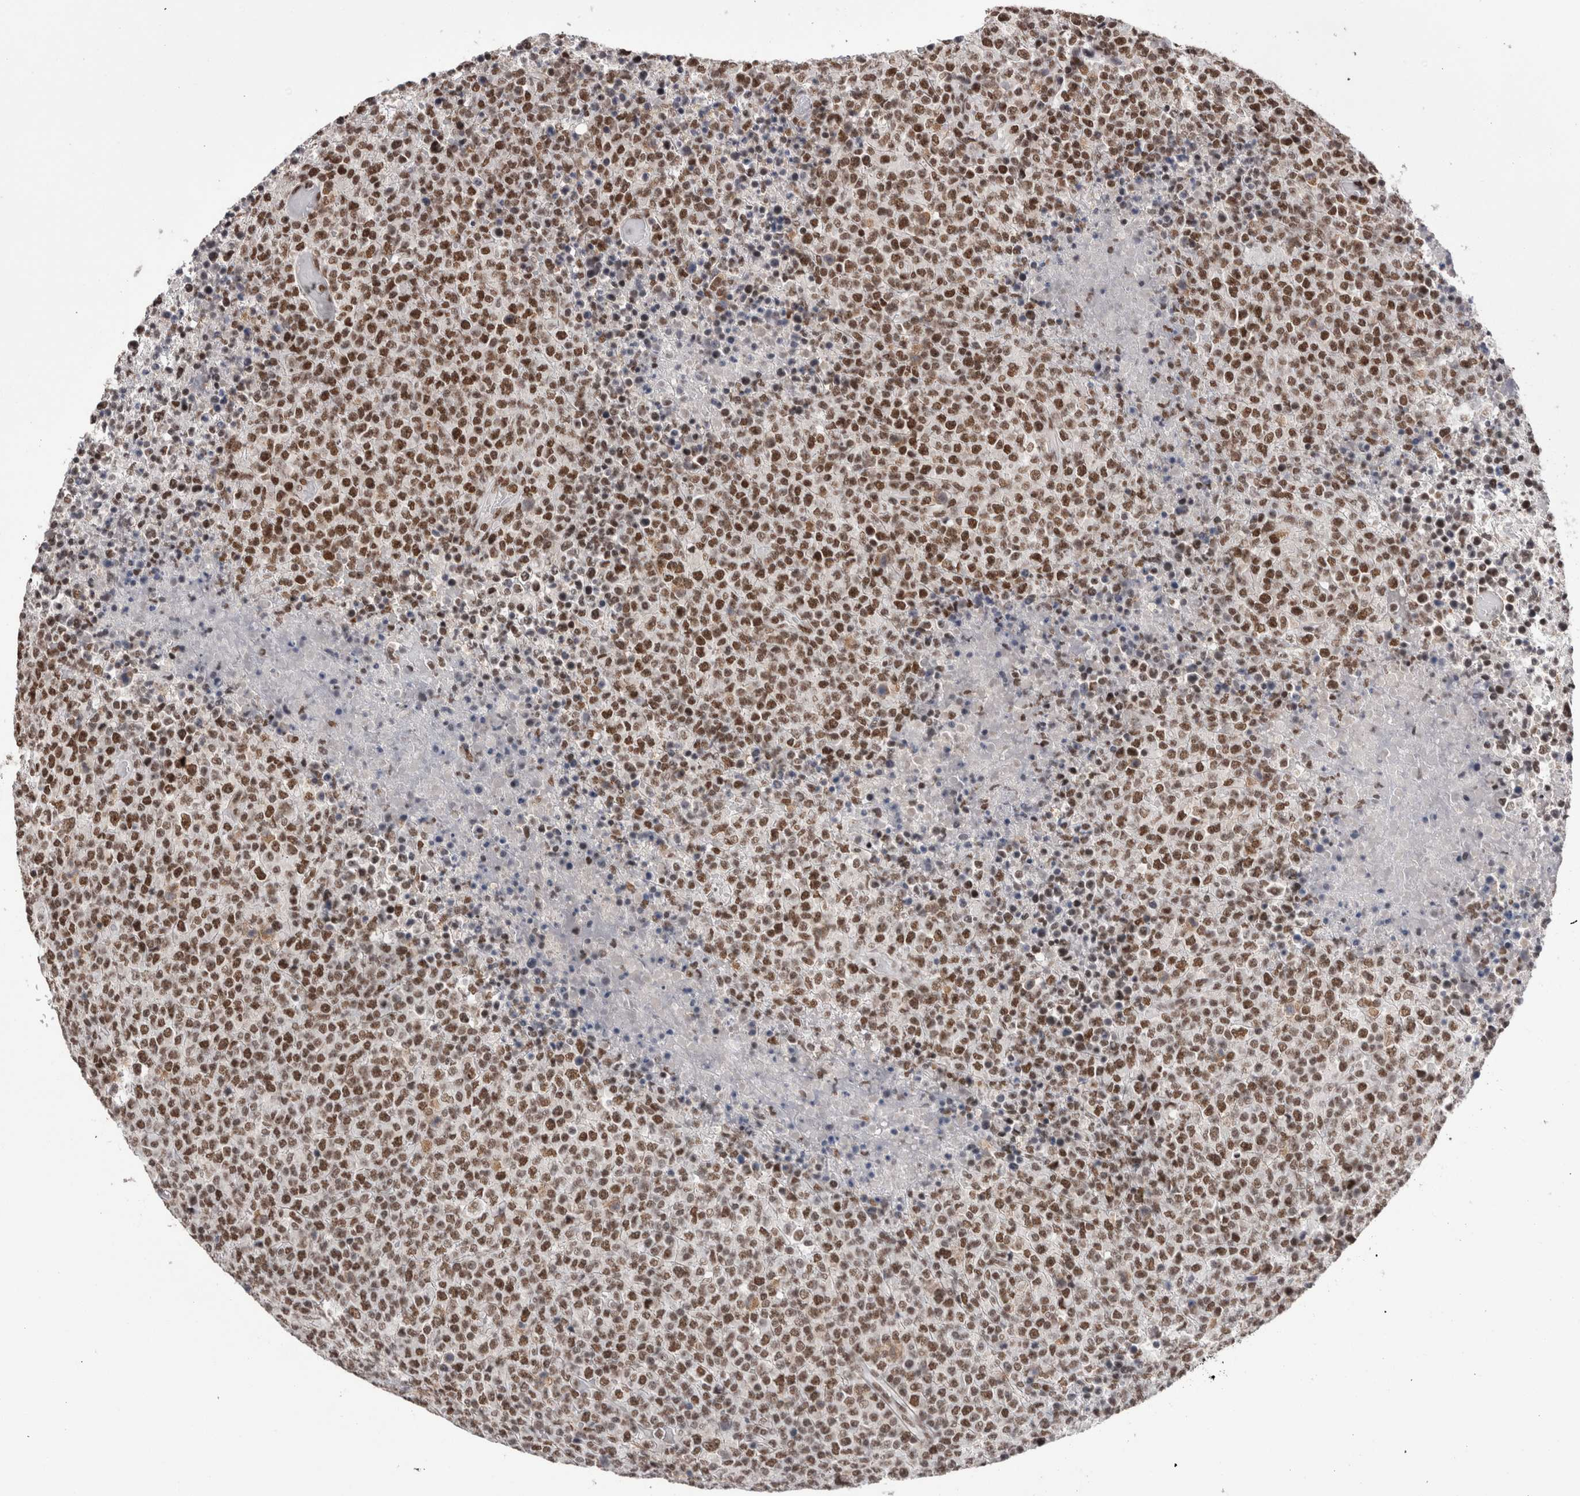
{"staining": {"intensity": "moderate", "quantity": ">75%", "location": "nuclear"}, "tissue": "lymphoma", "cell_type": "Tumor cells", "image_type": "cancer", "snomed": [{"axis": "morphology", "description": "Malignant lymphoma, non-Hodgkin's type, High grade"}, {"axis": "topography", "description": "Lymph node"}], "caption": "This is a histology image of immunohistochemistry (IHC) staining of malignant lymphoma, non-Hodgkin's type (high-grade), which shows moderate positivity in the nuclear of tumor cells.", "gene": "SMC1A", "patient": {"sex": "male", "age": 13}}